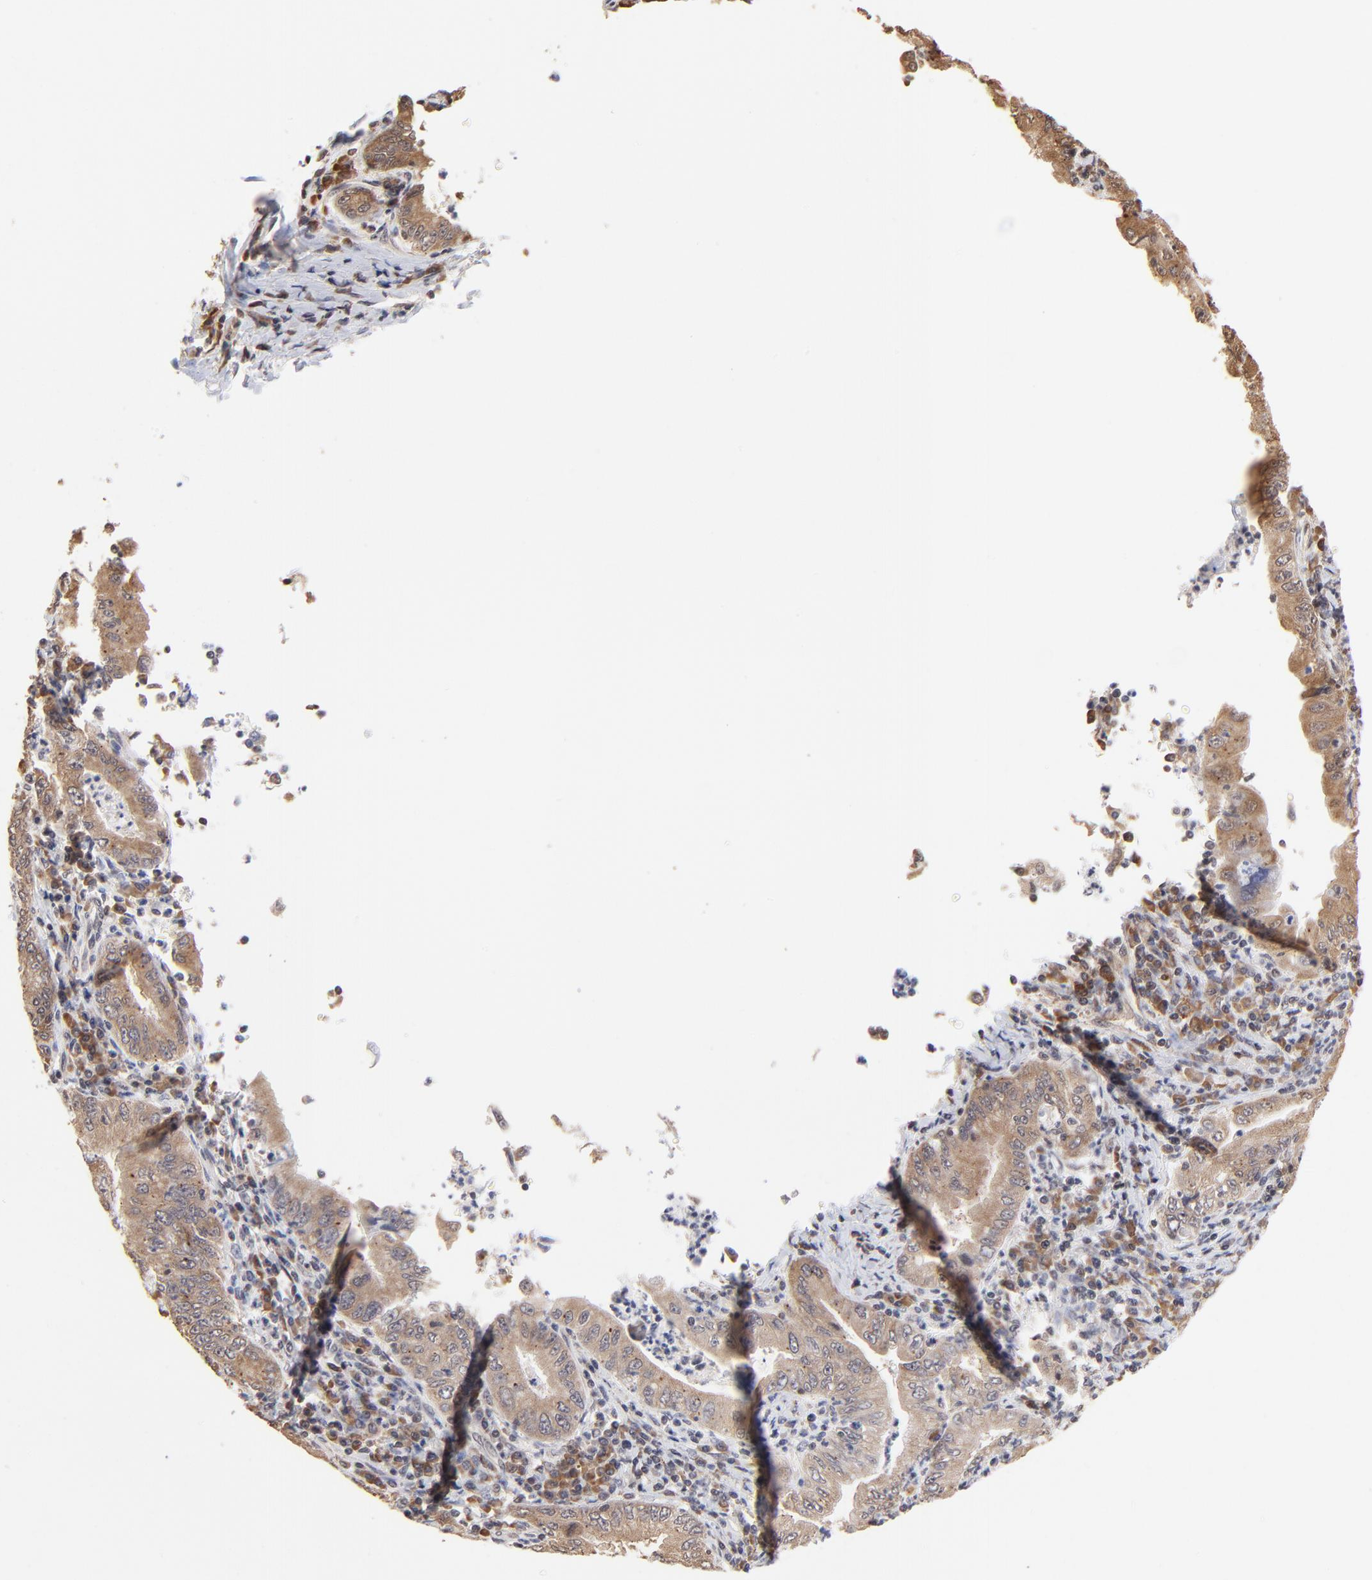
{"staining": {"intensity": "weak", "quantity": ">75%", "location": "cytoplasmic/membranous"}, "tissue": "stomach cancer", "cell_type": "Tumor cells", "image_type": "cancer", "snomed": [{"axis": "morphology", "description": "Normal tissue, NOS"}, {"axis": "morphology", "description": "Adenocarcinoma, NOS"}, {"axis": "topography", "description": "Esophagus"}, {"axis": "topography", "description": "Stomach, upper"}, {"axis": "topography", "description": "Peripheral nerve tissue"}], "caption": "Tumor cells display low levels of weak cytoplasmic/membranous expression in about >75% of cells in human adenocarcinoma (stomach).", "gene": "BRPF1", "patient": {"sex": "male", "age": 62}}